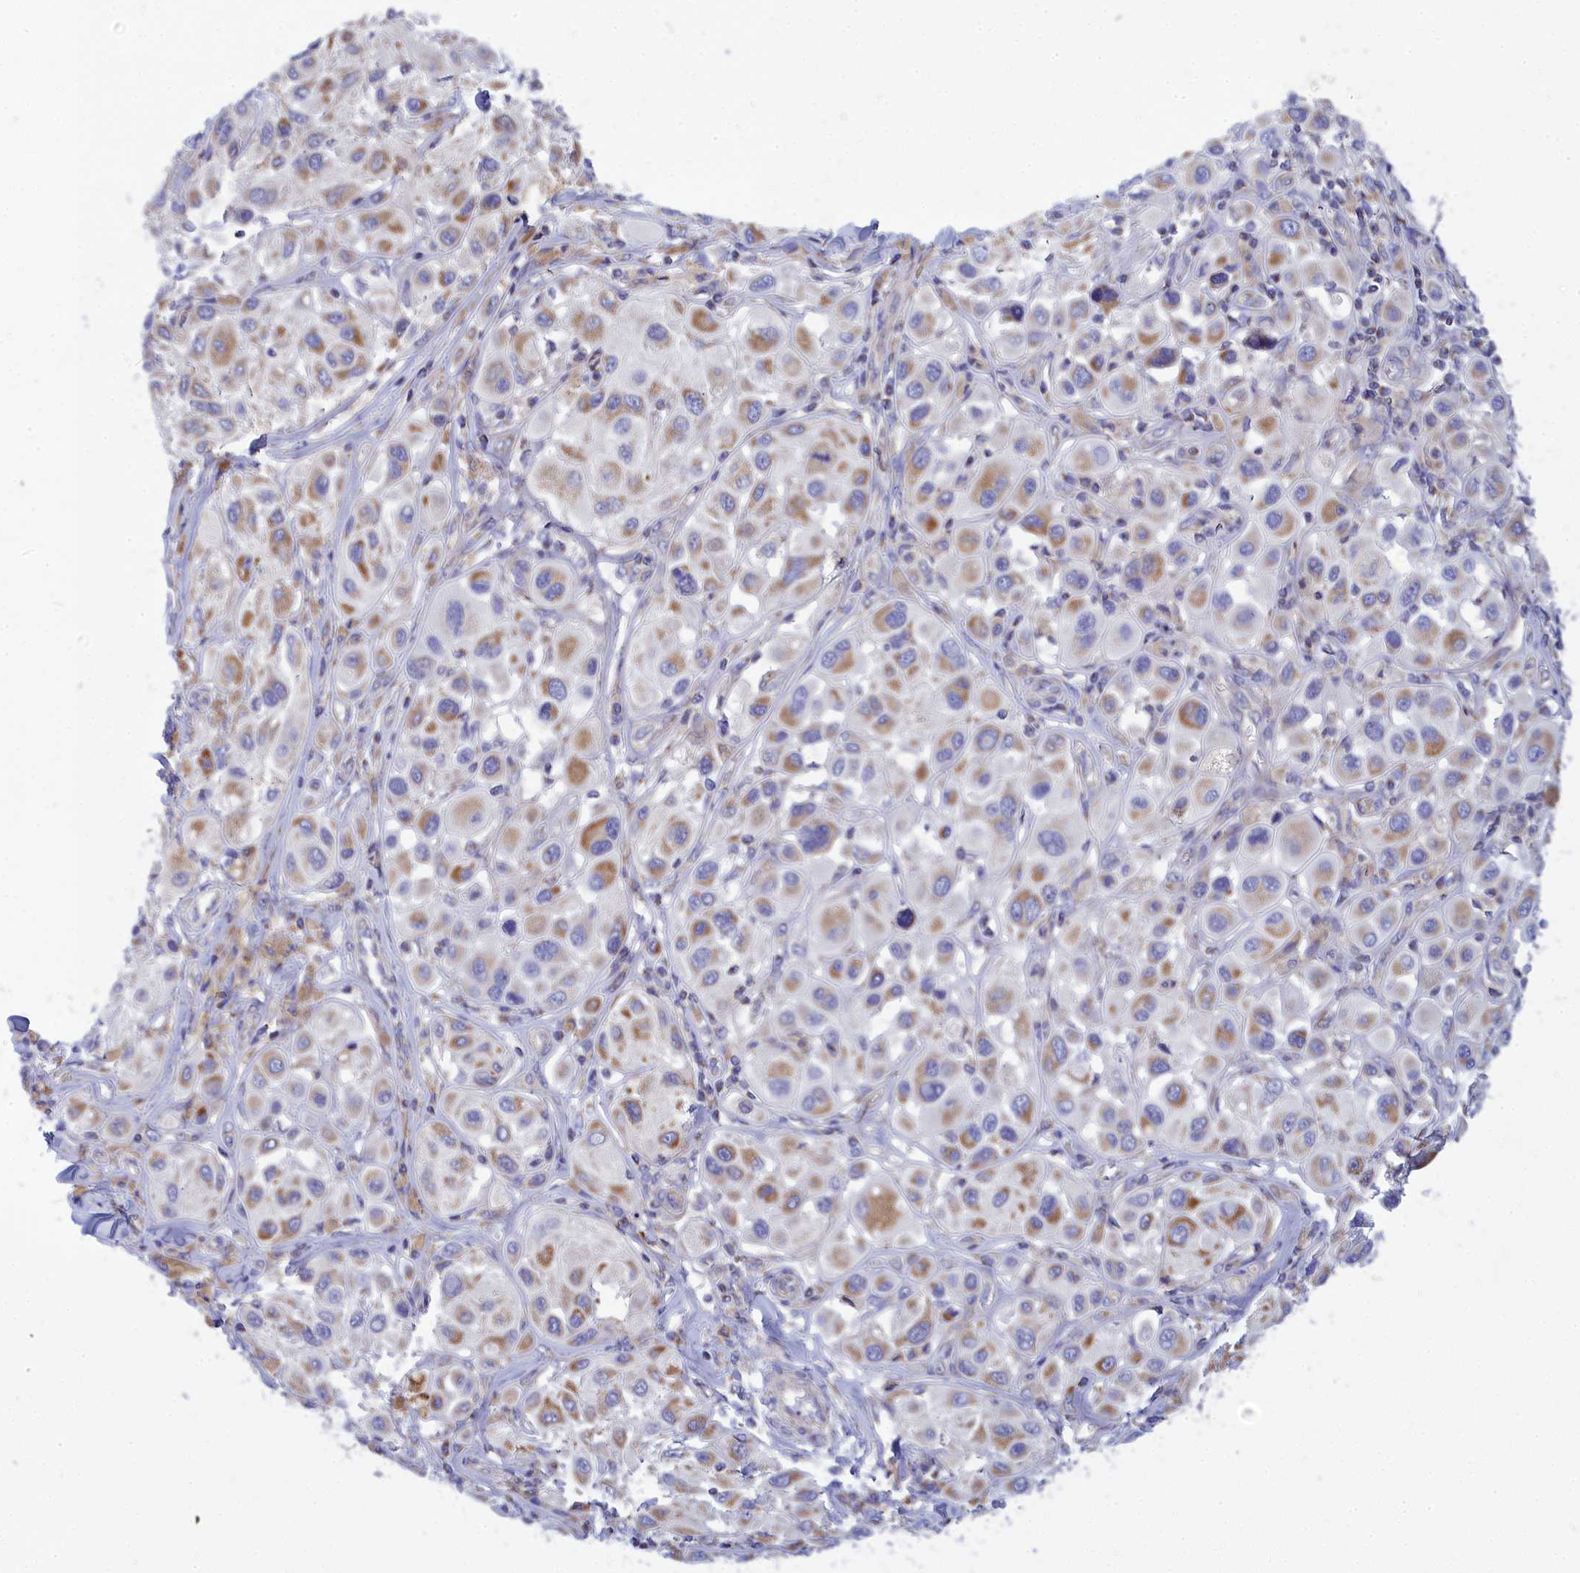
{"staining": {"intensity": "moderate", "quantity": ">75%", "location": "cytoplasmic/membranous"}, "tissue": "melanoma", "cell_type": "Tumor cells", "image_type": "cancer", "snomed": [{"axis": "morphology", "description": "Malignant melanoma, Metastatic site"}, {"axis": "topography", "description": "Skin"}], "caption": "IHC of malignant melanoma (metastatic site) displays medium levels of moderate cytoplasmic/membranous staining in about >75% of tumor cells. (IHC, brightfield microscopy, high magnification).", "gene": "CCRL2", "patient": {"sex": "male", "age": 41}}